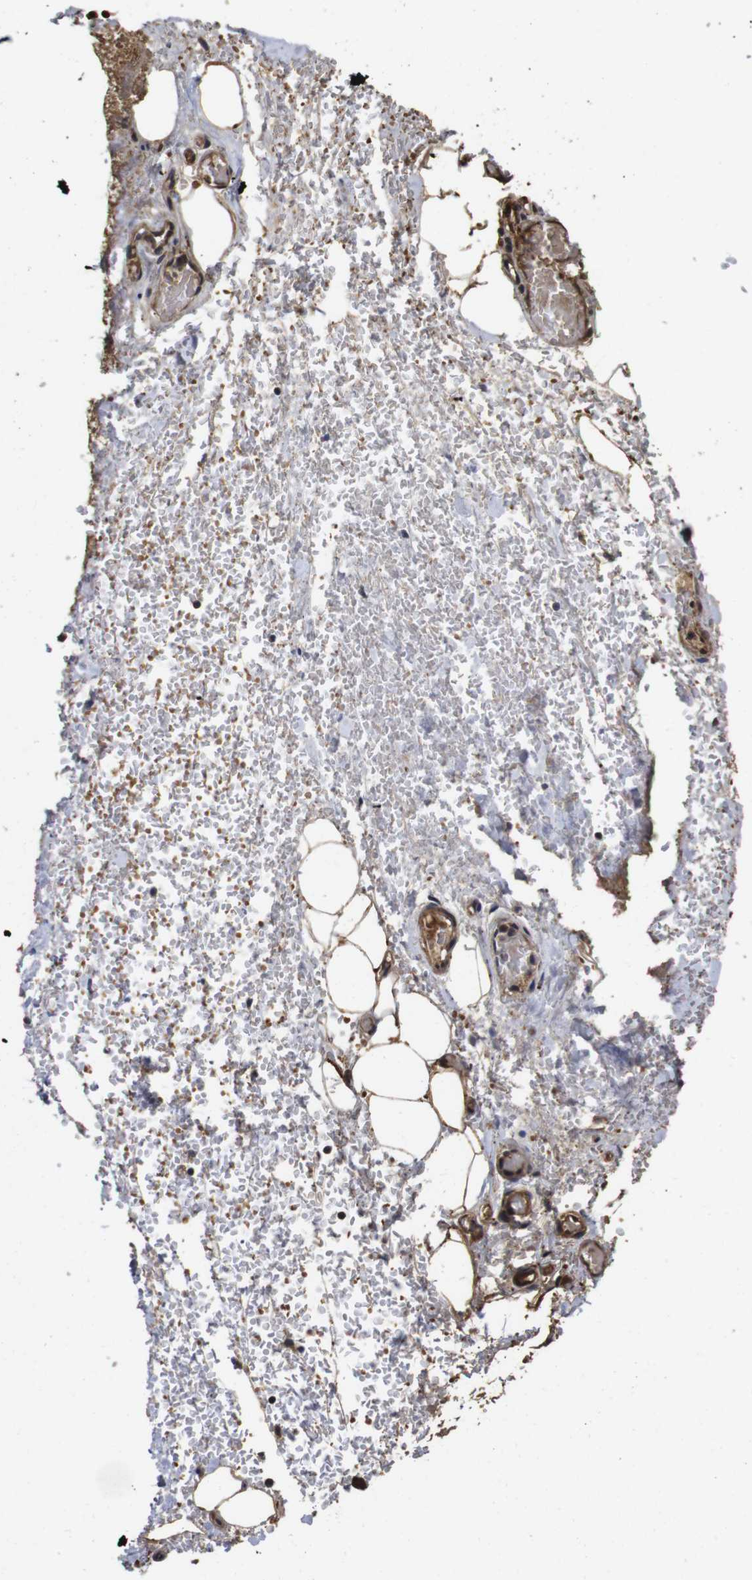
{"staining": {"intensity": "strong", "quantity": ">75%", "location": "cytoplasmic/membranous"}, "tissue": "adipose tissue", "cell_type": "Adipocytes", "image_type": "normal", "snomed": [{"axis": "morphology", "description": "Normal tissue, NOS"}, {"axis": "morphology", "description": "Adenocarcinoma, NOS"}, {"axis": "topography", "description": "Esophagus"}], "caption": "A brown stain labels strong cytoplasmic/membranous staining of a protein in adipocytes of normal human adipose tissue. (DAB = brown stain, brightfield microscopy at high magnification).", "gene": "PTPN14", "patient": {"sex": "male", "age": 62}}